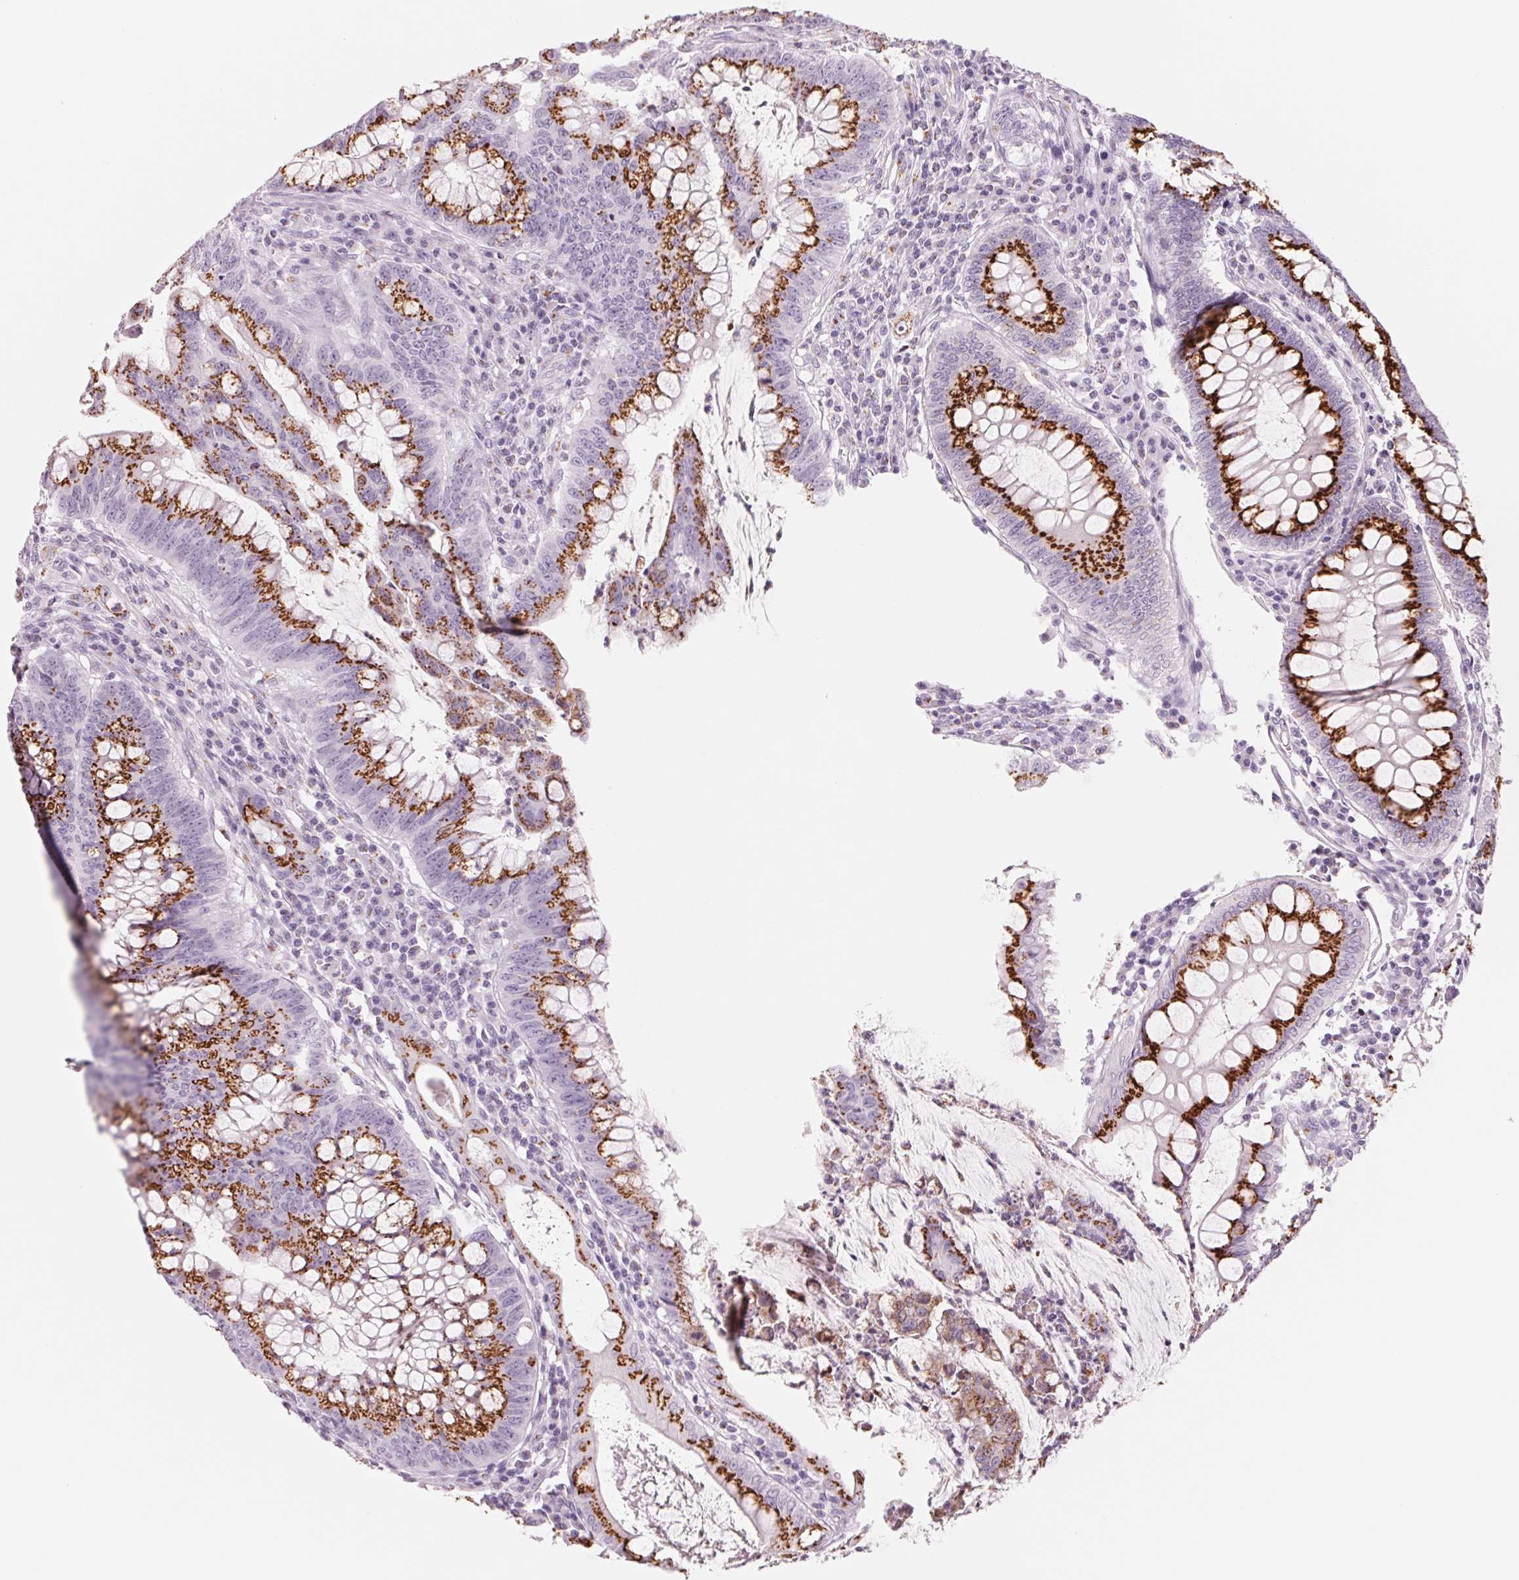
{"staining": {"intensity": "strong", "quantity": ">75%", "location": "cytoplasmic/membranous"}, "tissue": "colorectal cancer", "cell_type": "Tumor cells", "image_type": "cancer", "snomed": [{"axis": "morphology", "description": "Adenocarcinoma, NOS"}, {"axis": "topography", "description": "Colon"}], "caption": "Immunohistochemical staining of colorectal cancer (adenocarcinoma) reveals high levels of strong cytoplasmic/membranous protein positivity in about >75% of tumor cells.", "gene": "GALNT7", "patient": {"sex": "male", "age": 62}}